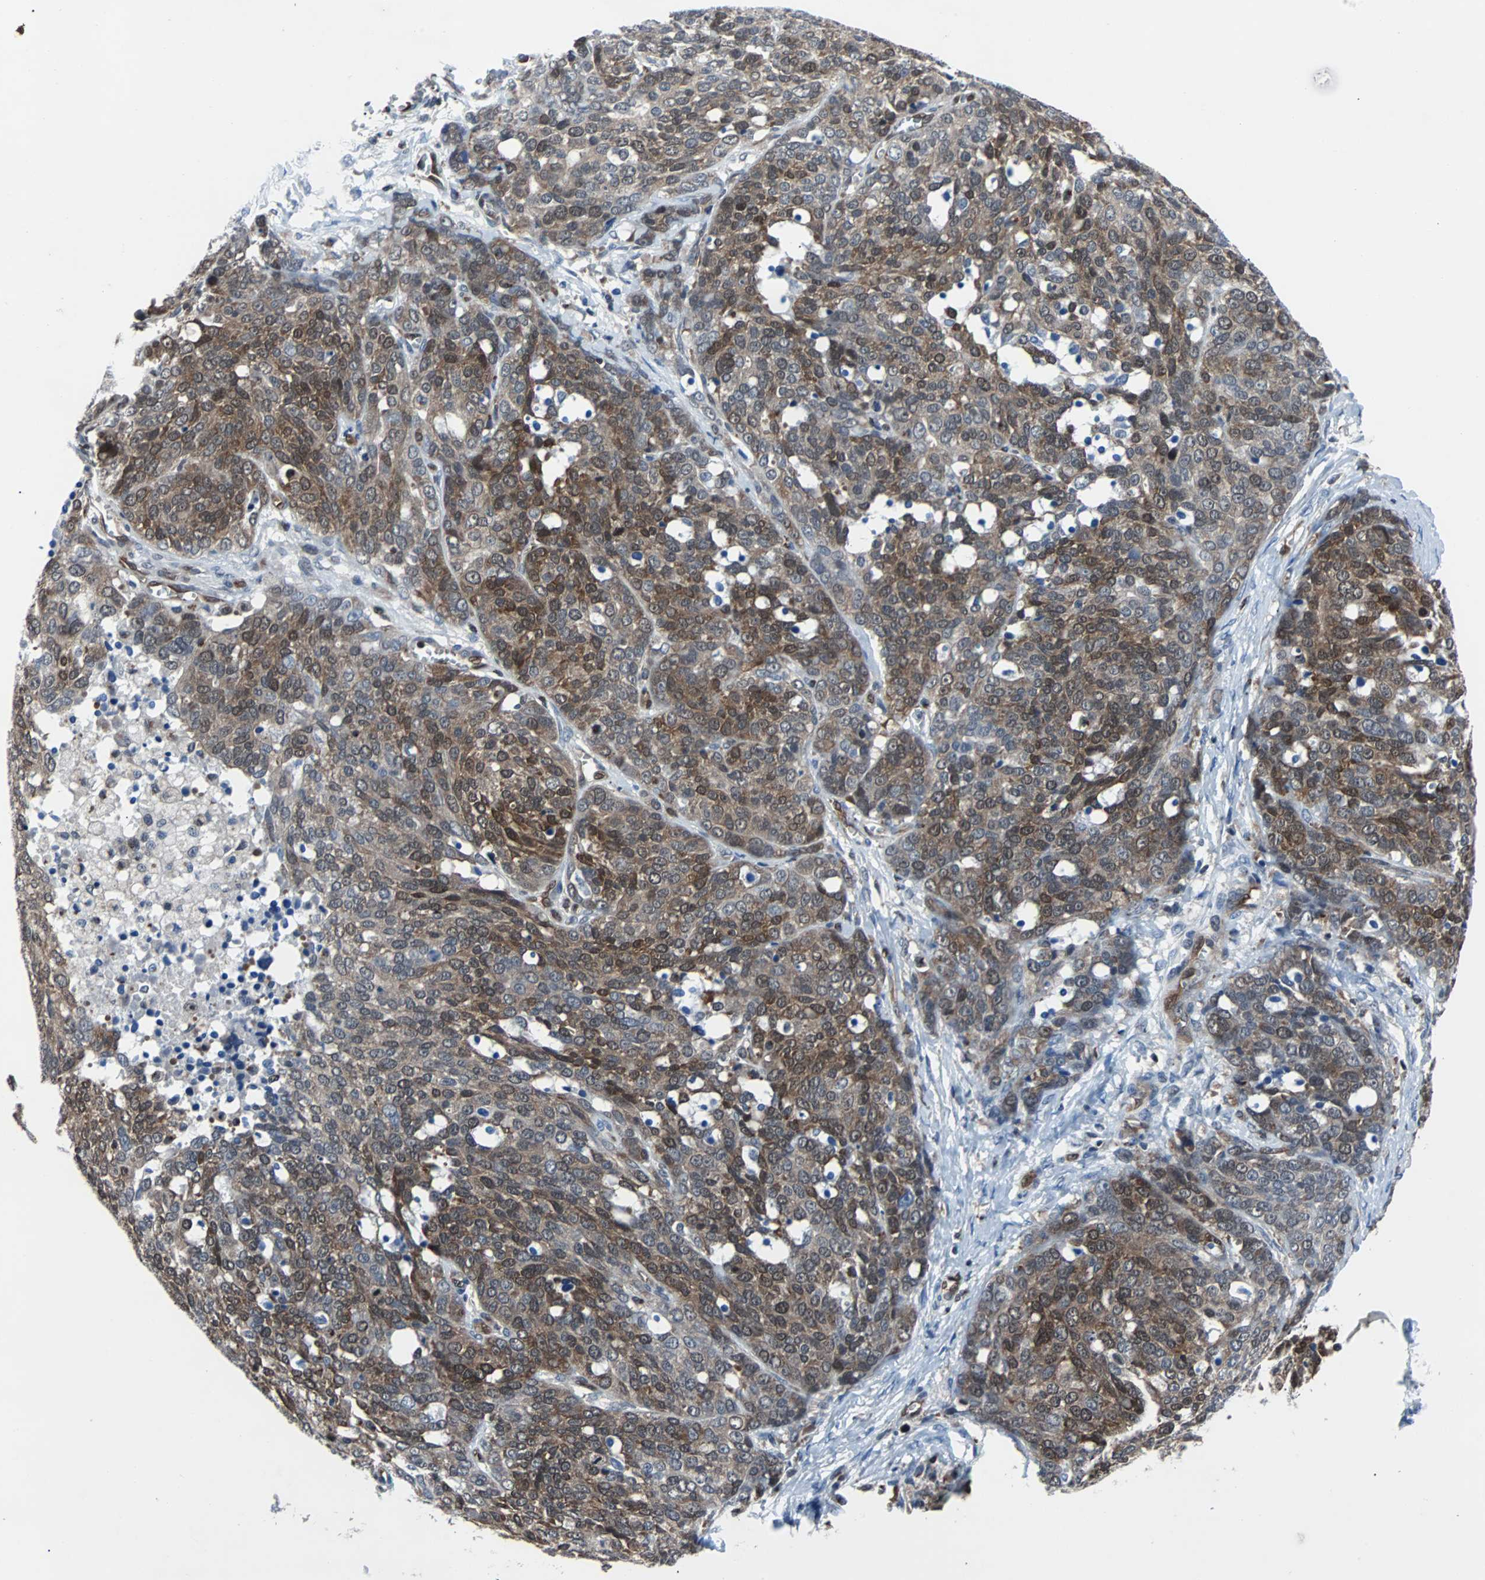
{"staining": {"intensity": "moderate", "quantity": "25%-75%", "location": "cytoplasmic/membranous,nuclear"}, "tissue": "ovarian cancer", "cell_type": "Tumor cells", "image_type": "cancer", "snomed": [{"axis": "morphology", "description": "Cystadenocarcinoma, serous, NOS"}, {"axis": "topography", "description": "Ovary"}], "caption": "A micrograph showing moderate cytoplasmic/membranous and nuclear staining in approximately 25%-75% of tumor cells in ovarian cancer (serous cystadenocarcinoma), as visualized by brown immunohistochemical staining.", "gene": "MAP2K6", "patient": {"sex": "female", "age": 44}}